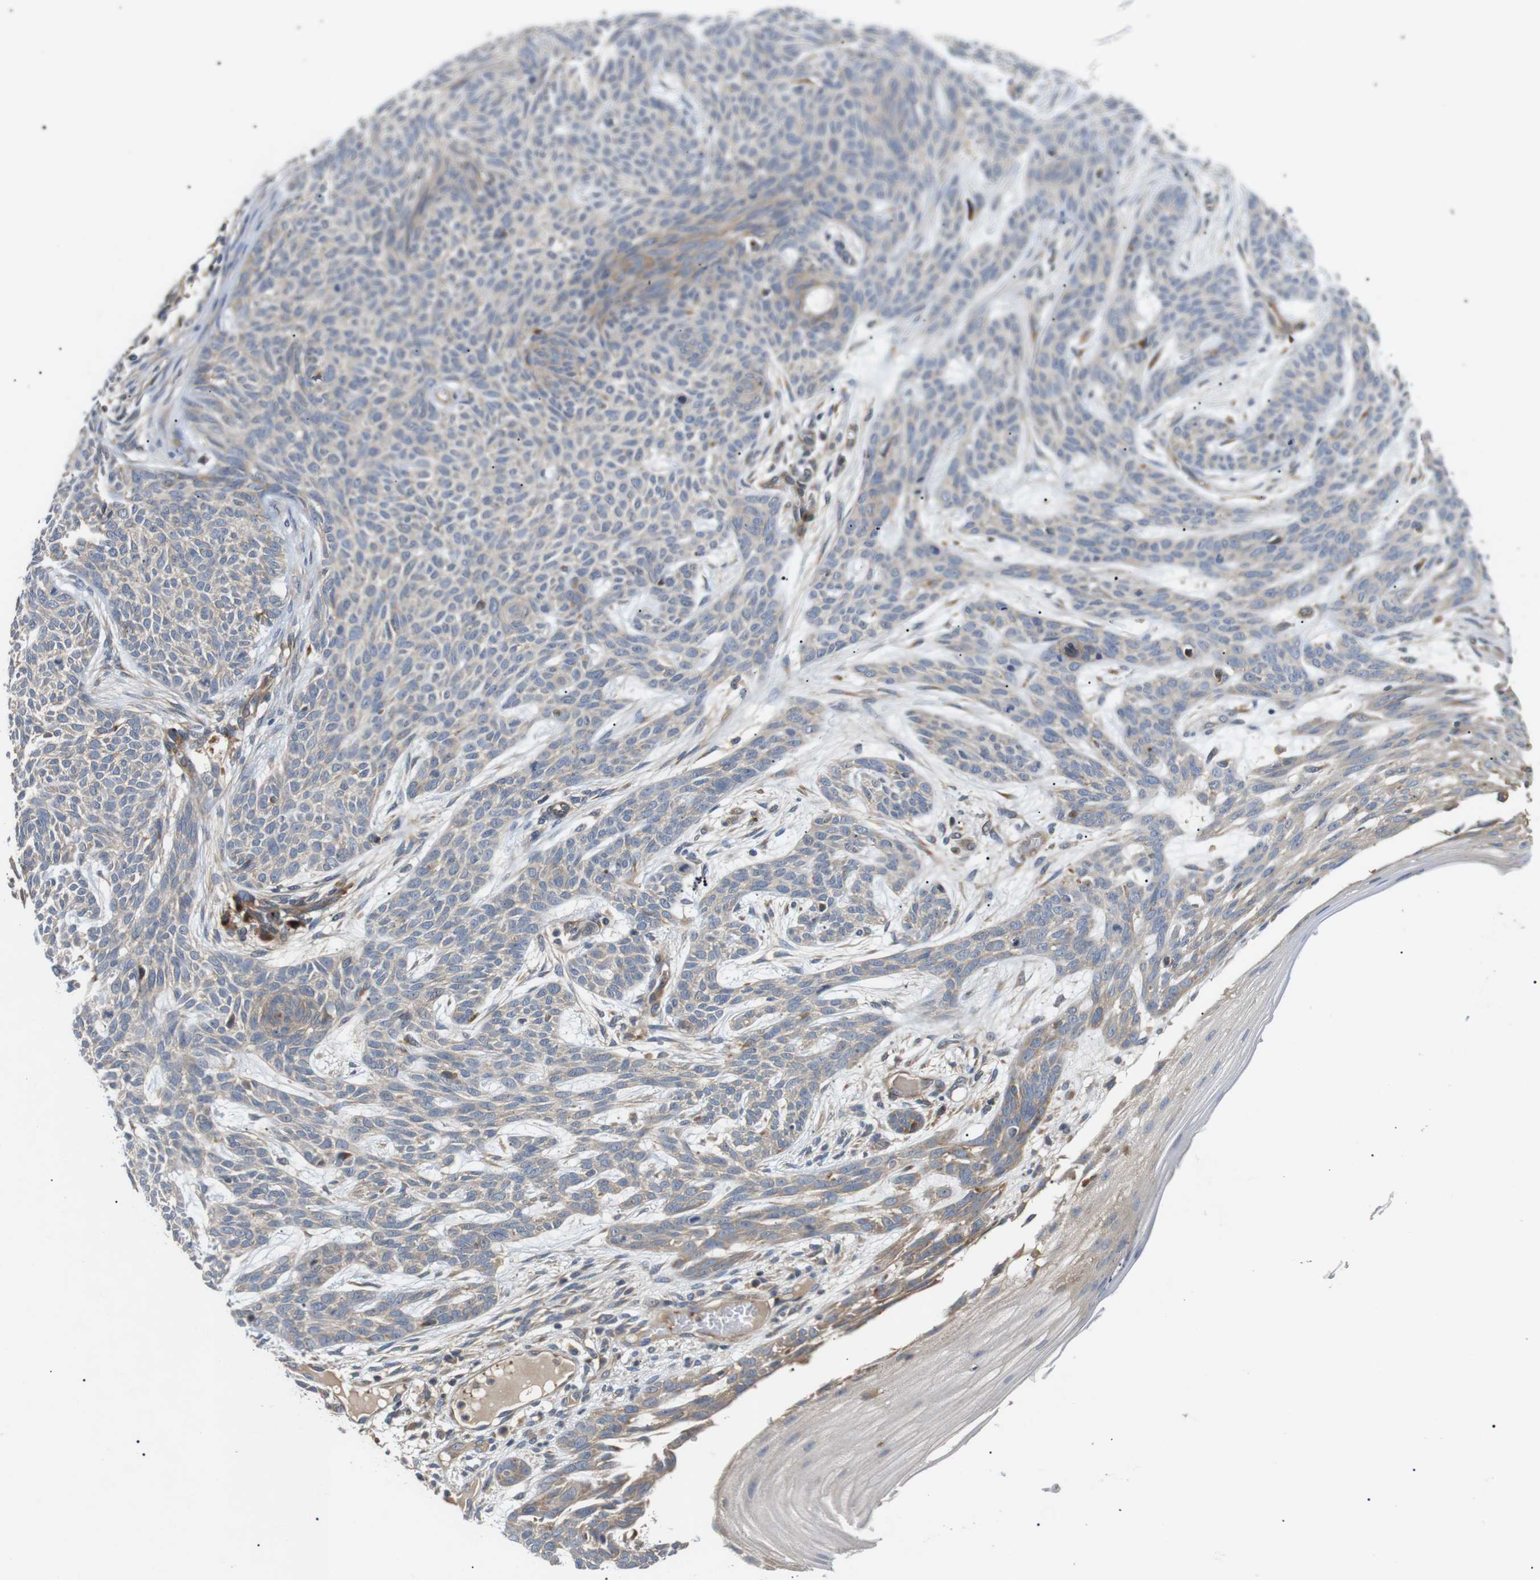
{"staining": {"intensity": "weak", "quantity": "<25%", "location": "cytoplasmic/membranous"}, "tissue": "skin cancer", "cell_type": "Tumor cells", "image_type": "cancer", "snomed": [{"axis": "morphology", "description": "Basal cell carcinoma"}, {"axis": "topography", "description": "Skin"}], "caption": "Image shows no protein positivity in tumor cells of skin basal cell carcinoma tissue. (DAB immunohistochemistry visualized using brightfield microscopy, high magnification).", "gene": "DIPK1A", "patient": {"sex": "female", "age": 59}}